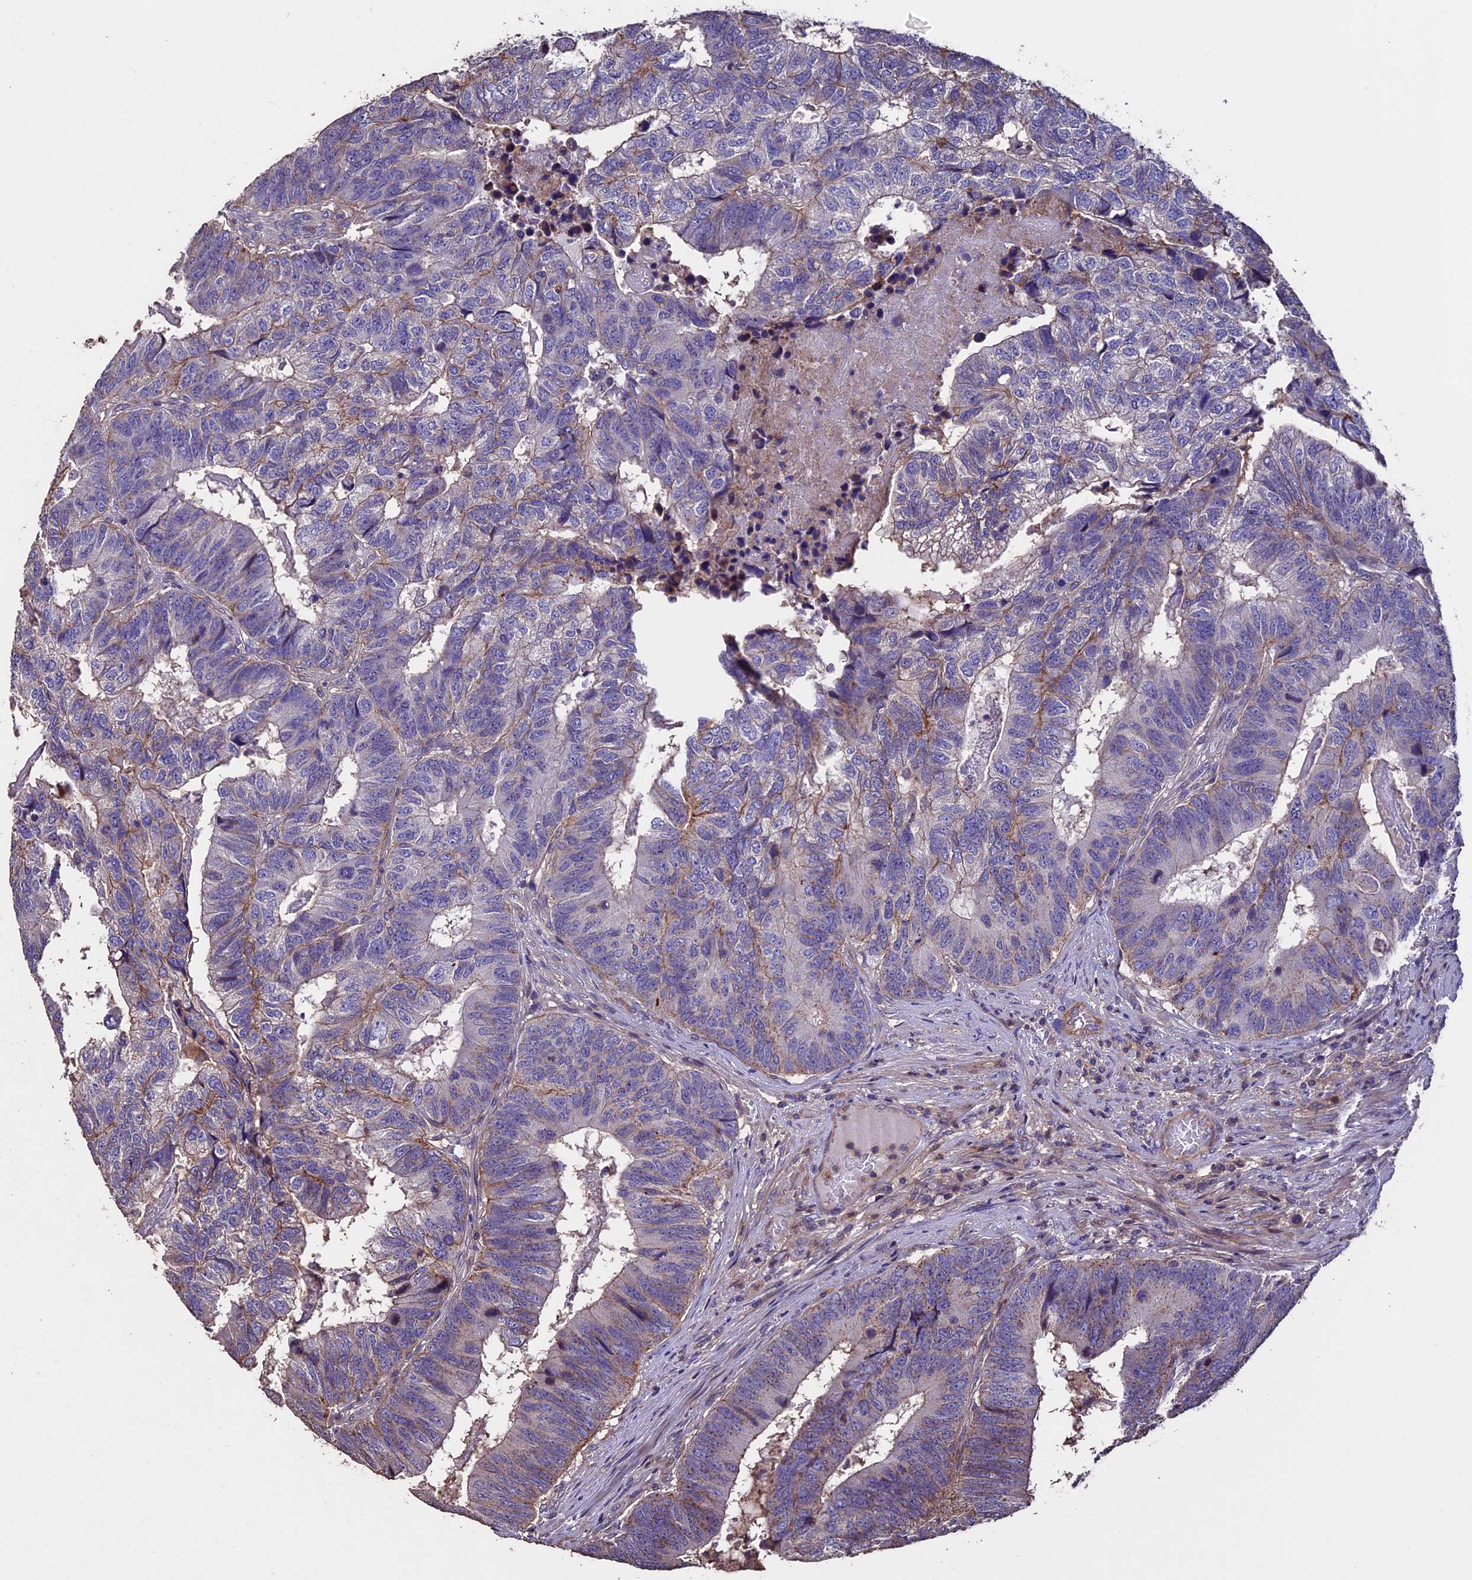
{"staining": {"intensity": "negative", "quantity": "none", "location": "none"}, "tissue": "colorectal cancer", "cell_type": "Tumor cells", "image_type": "cancer", "snomed": [{"axis": "morphology", "description": "Adenocarcinoma, NOS"}, {"axis": "topography", "description": "Colon"}], "caption": "DAB immunohistochemical staining of human adenocarcinoma (colorectal) displays no significant staining in tumor cells.", "gene": "USB1", "patient": {"sex": "female", "age": 67}}